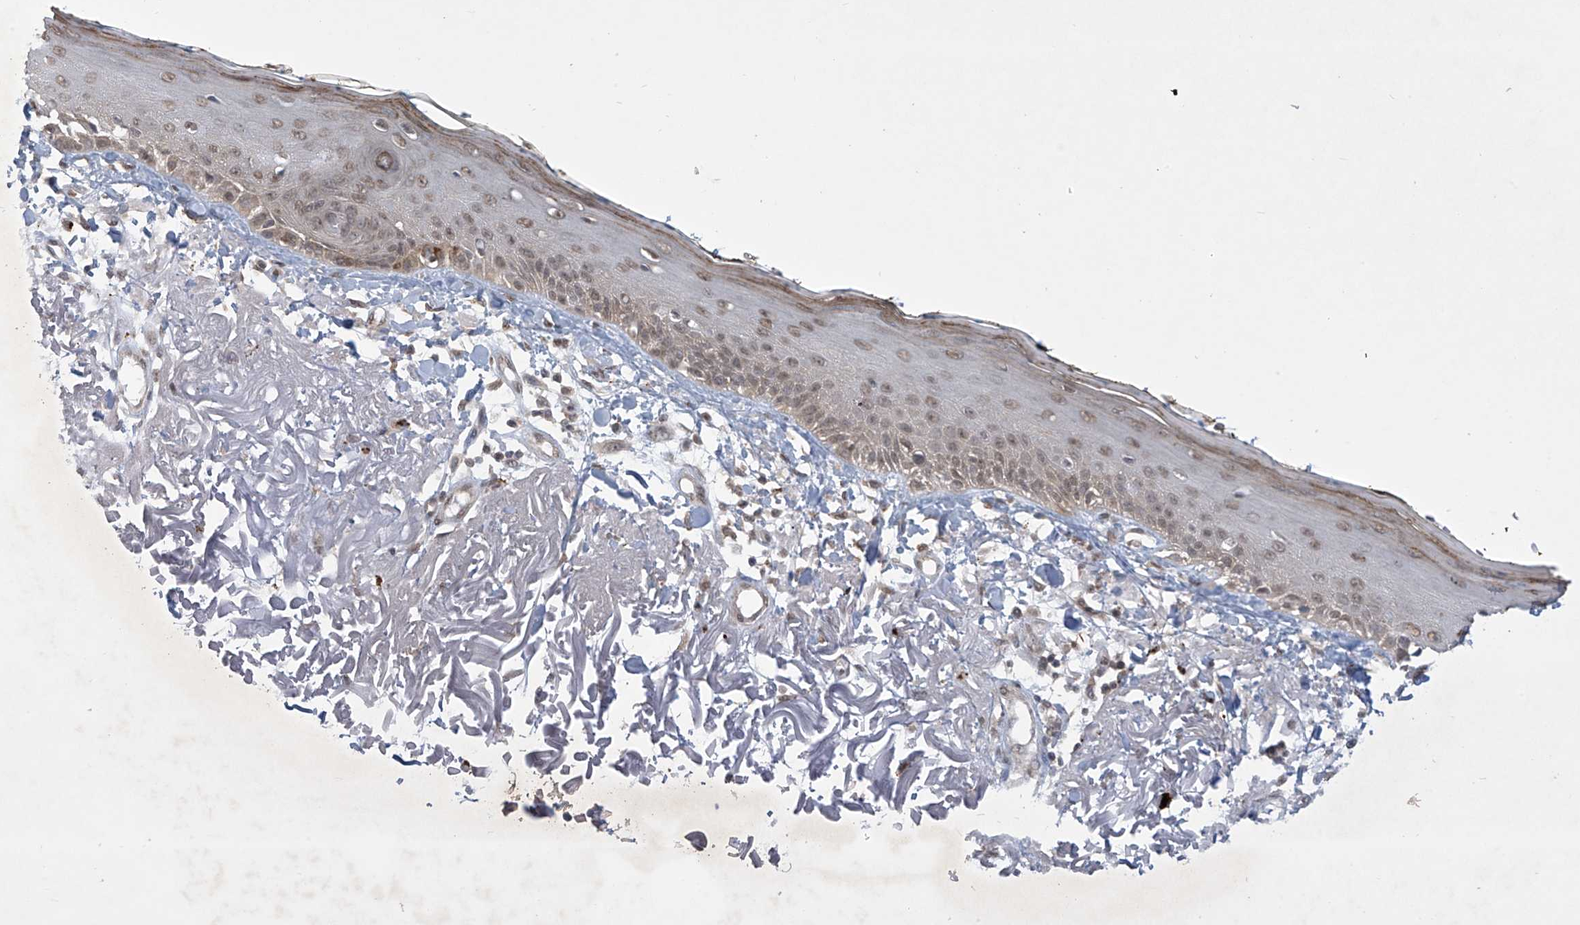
{"staining": {"intensity": "weak", "quantity": ">75%", "location": "cytoplasmic/membranous"}, "tissue": "skin", "cell_type": "Fibroblasts", "image_type": "normal", "snomed": [{"axis": "morphology", "description": "Normal tissue, NOS"}, {"axis": "topography", "description": "Skin"}, {"axis": "topography", "description": "Skeletal muscle"}], "caption": "Brown immunohistochemical staining in benign human skin shows weak cytoplasmic/membranous expression in about >75% of fibroblasts.", "gene": "LCOR", "patient": {"sex": "male", "age": 83}}